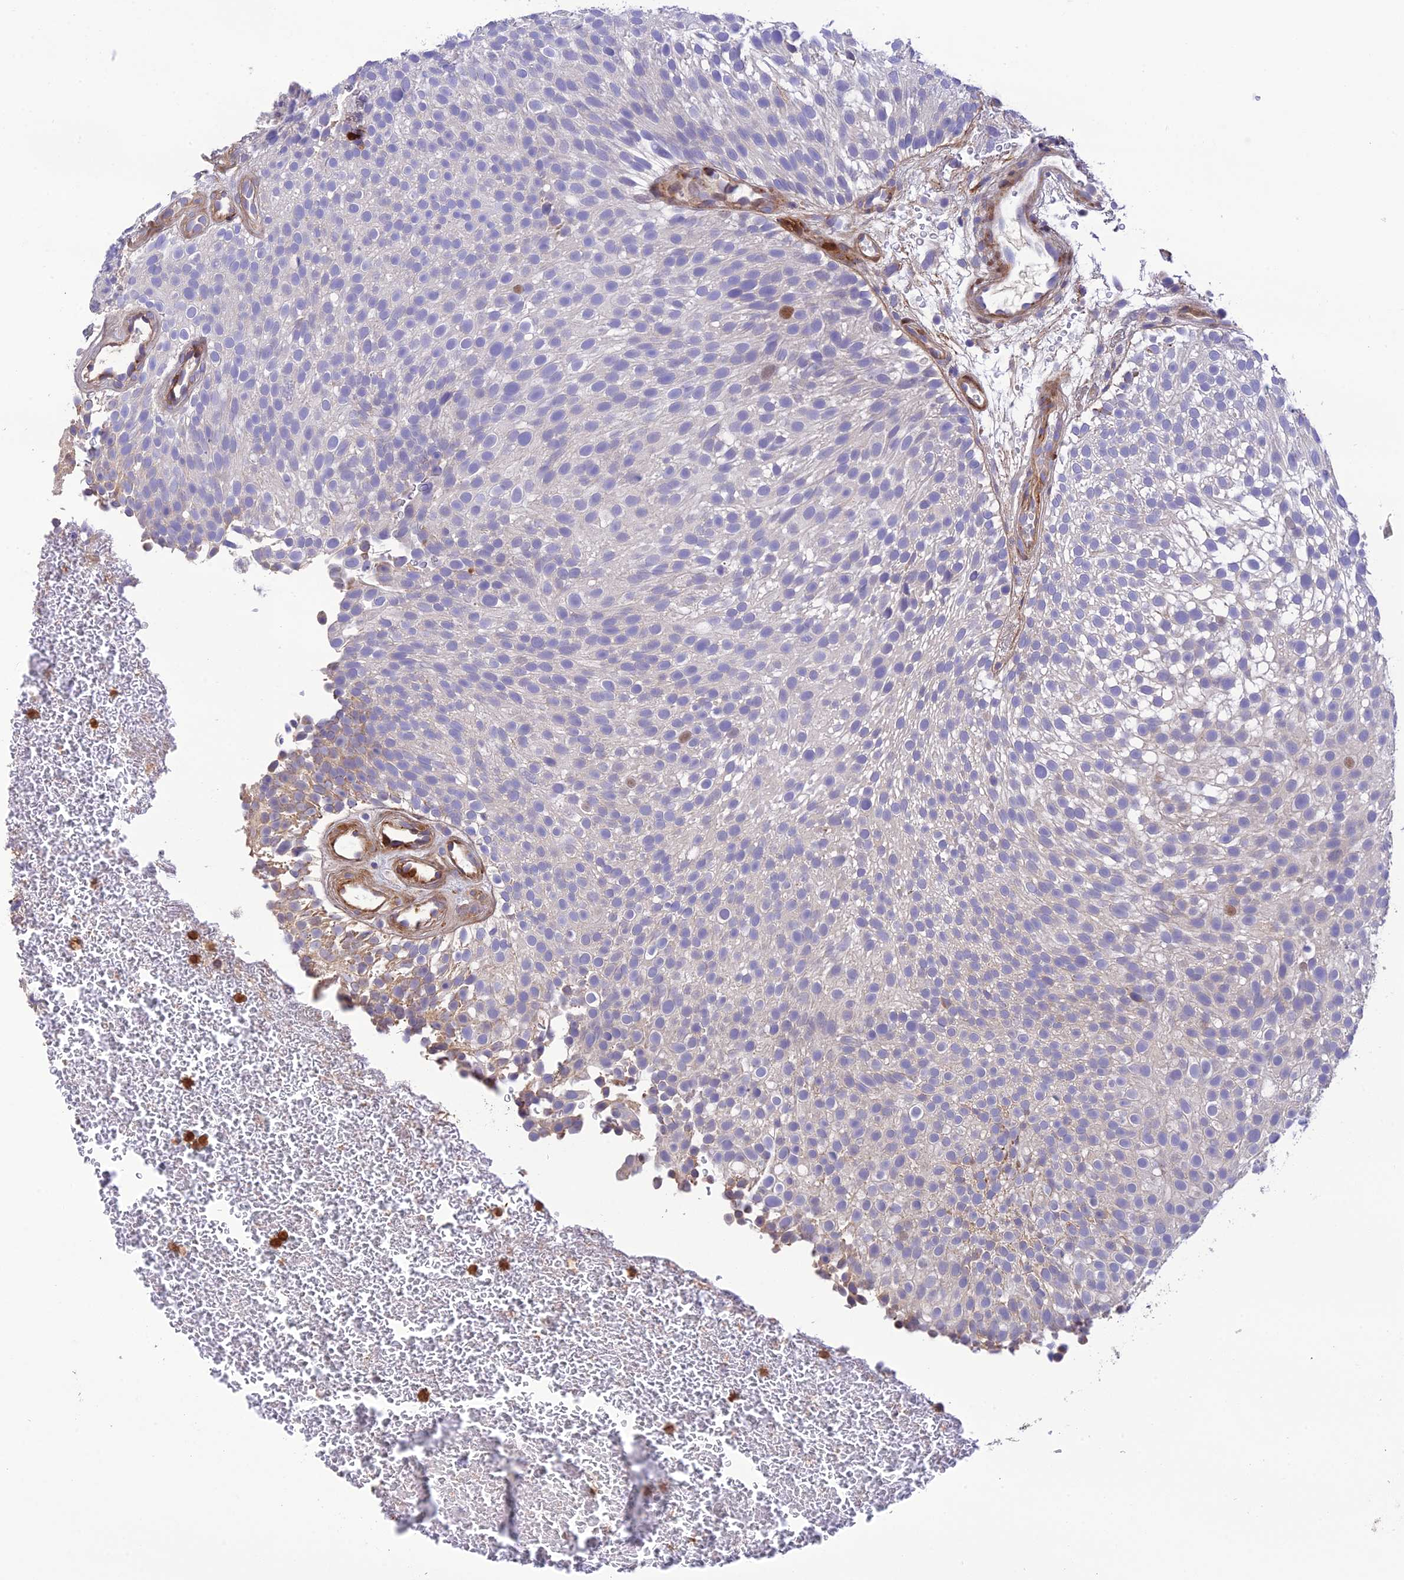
{"staining": {"intensity": "negative", "quantity": "none", "location": "none"}, "tissue": "urothelial cancer", "cell_type": "Tumor cells", "image_type": "cancer", "snomed": [{"axis": "morphology", "description": "Urothelial carcinoma, Low grade"}, {"axis": "topography", "description": "Urinary bladder"}], "caption": "Immunohistochemical staining of human urothelial carcinoma (low-grade) exhibits no significant staining in tumor cells.", "gene": "CPSF4L", "patient": {"sex": "male", "age": 78}}